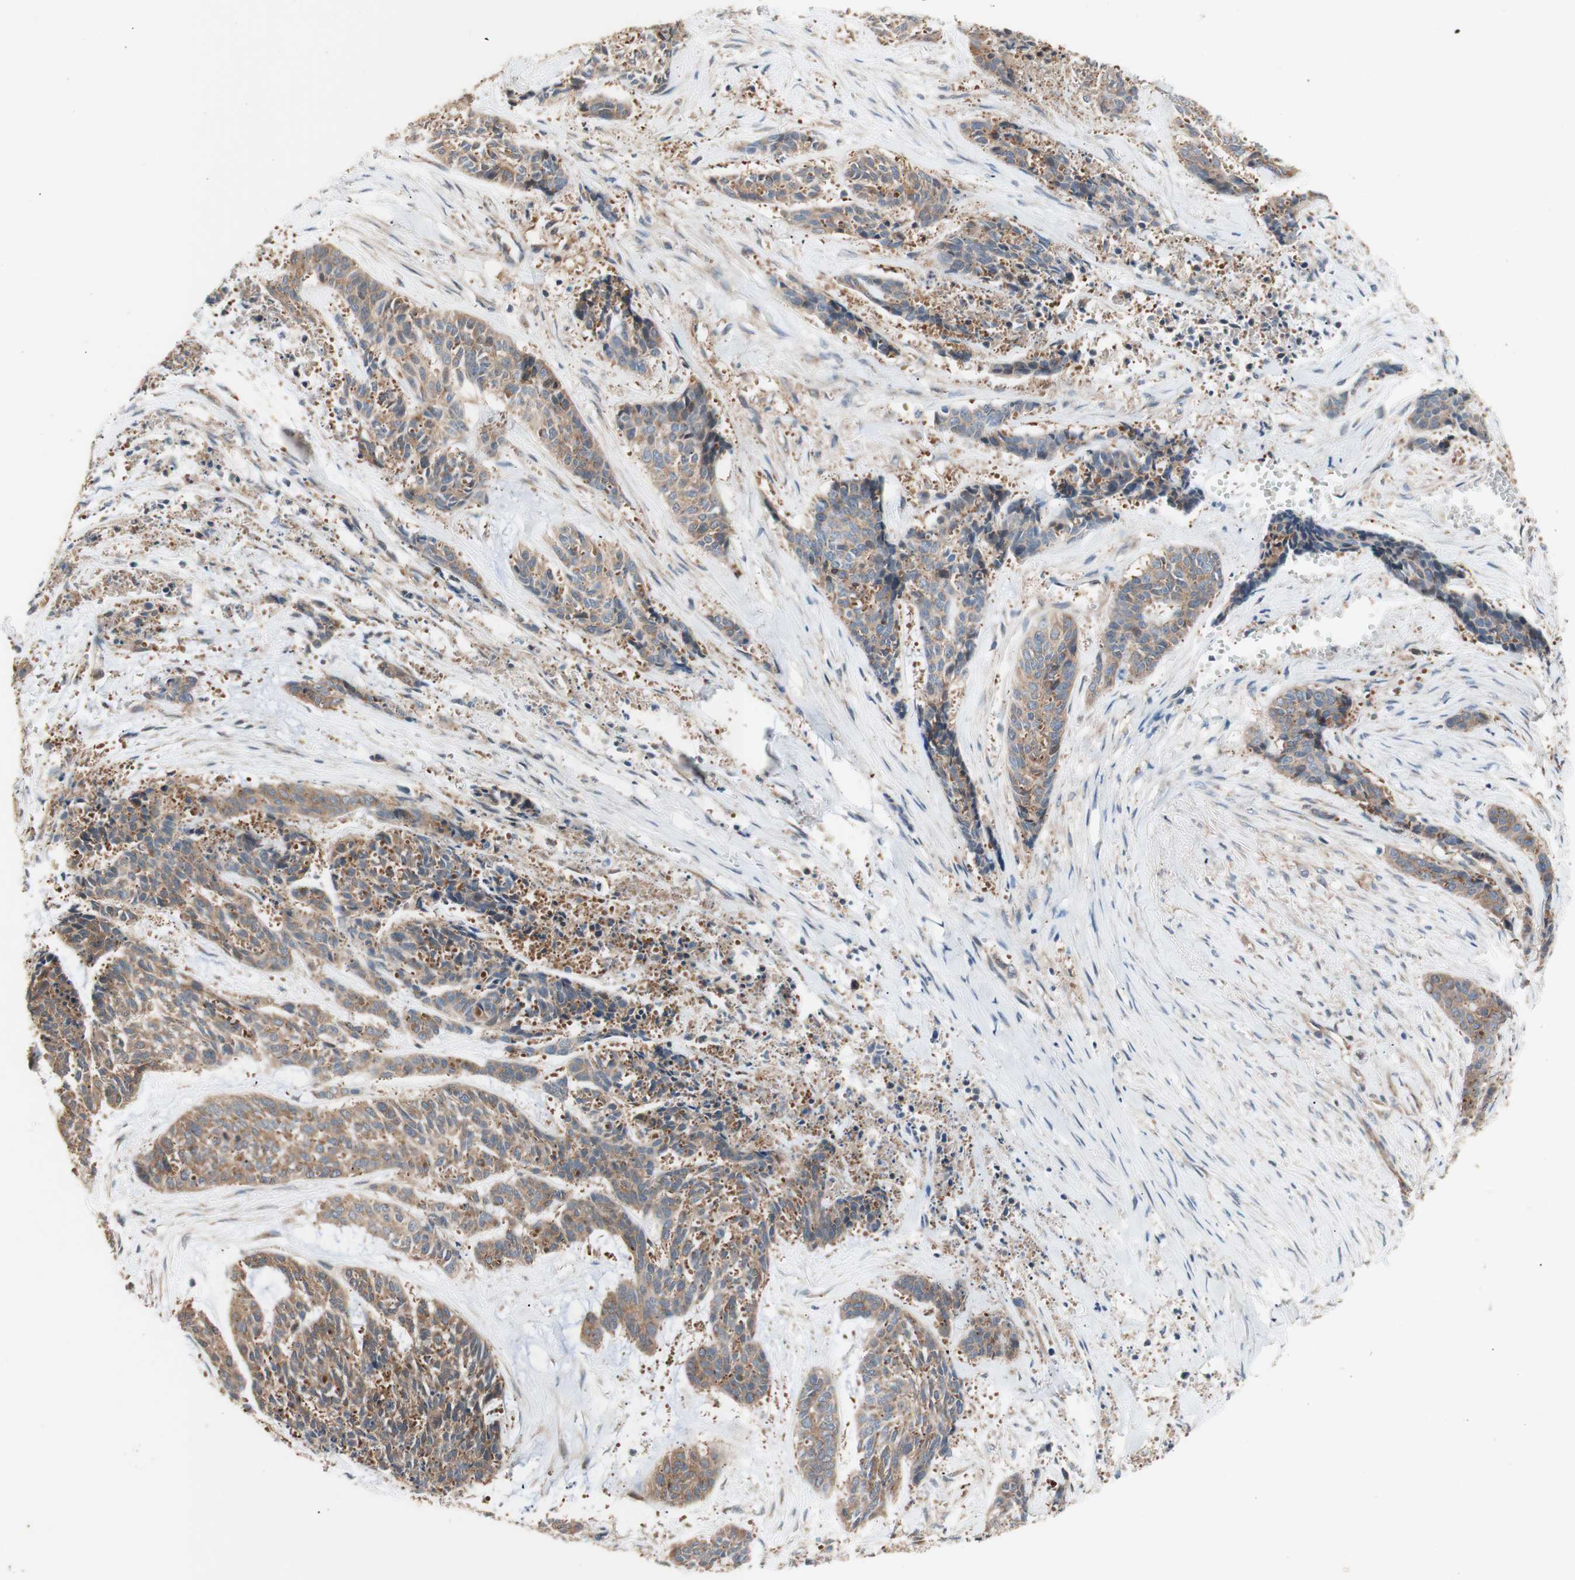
{"staining": {"intensity": "moderate", "quantity": ">75%", "location": "cytoplasmic/membranous"}, "tissue": "skin cancer", "cell_type": "Tumor cells", "image_type": "cancer", "snomed": [{"axis": "morphology", "description": "Basal cell carcinoma"}, {"axis": "topography", "description": "Skin"}], "caption": "Skin basal cell carcinoma was stained to show a protein in brown. There is medium levels of moderate cytoplasmic/membranous expression in approximately >75% of tumor cells.", "gene": "DYNLRB1", "patient": {"sex": "female", "age": 64}}